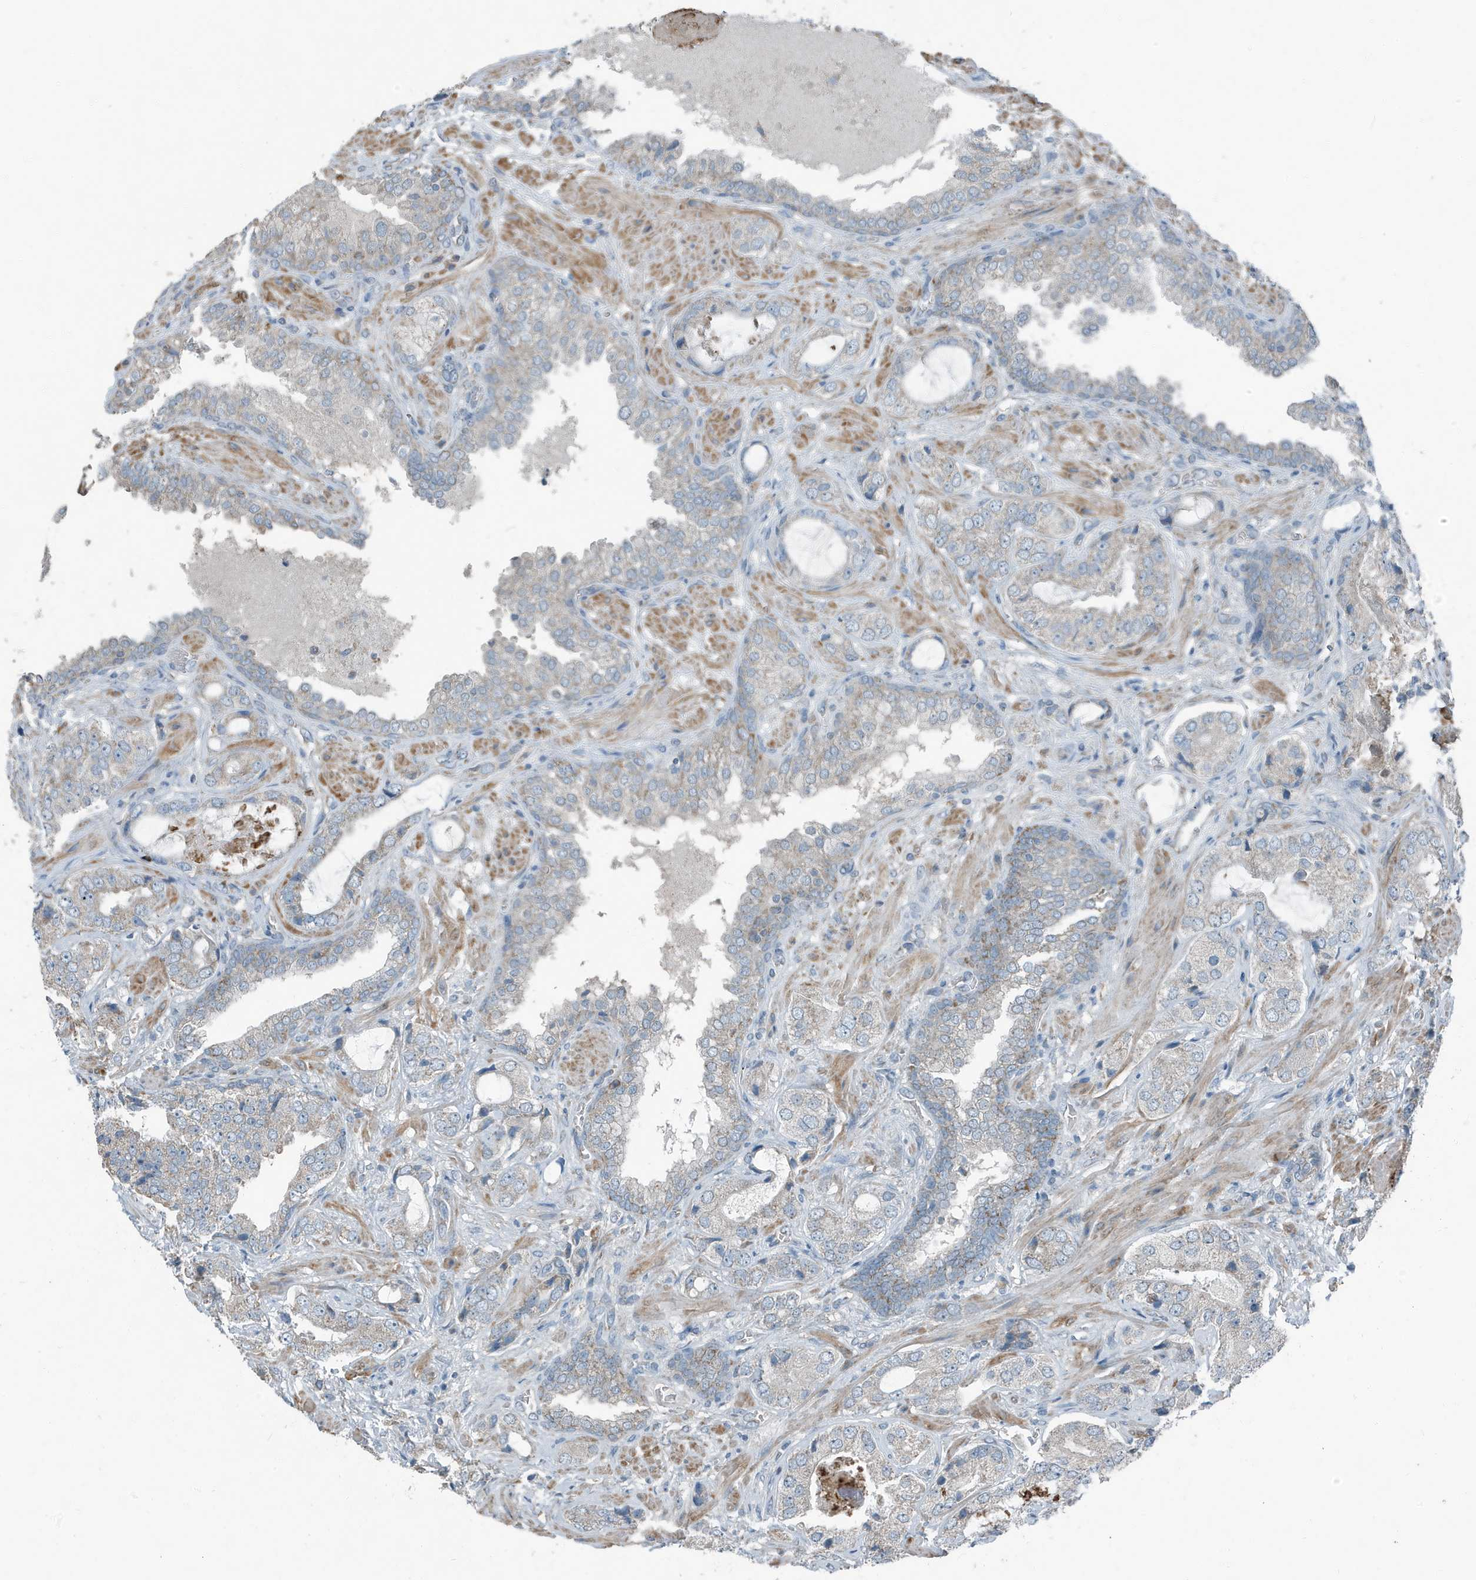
{"staining": {"intensity": "weak", "quantity": "<25%", "location": "cytoplasmic/membranous"}, "tissue": "prostate cancer", "cell_type": "Tumor cells", "image_type": "cancer", "snomed": [{"axis": "morphology", "description": "Normal tissue, NOS"}, {"axis": "morphology", "description": "Adenocarcinoma, High grade"}, {"axis": "topography", "description": "Prostate"}, {"axis": "topography", "description": "Peripheral nerve tissue"}], "caption": "Immunohistochemistry of prostate cancer shows no expression in tumor cells.", "gene": "MT-CYB", "patient": {"sex": "male", "age": 59}}